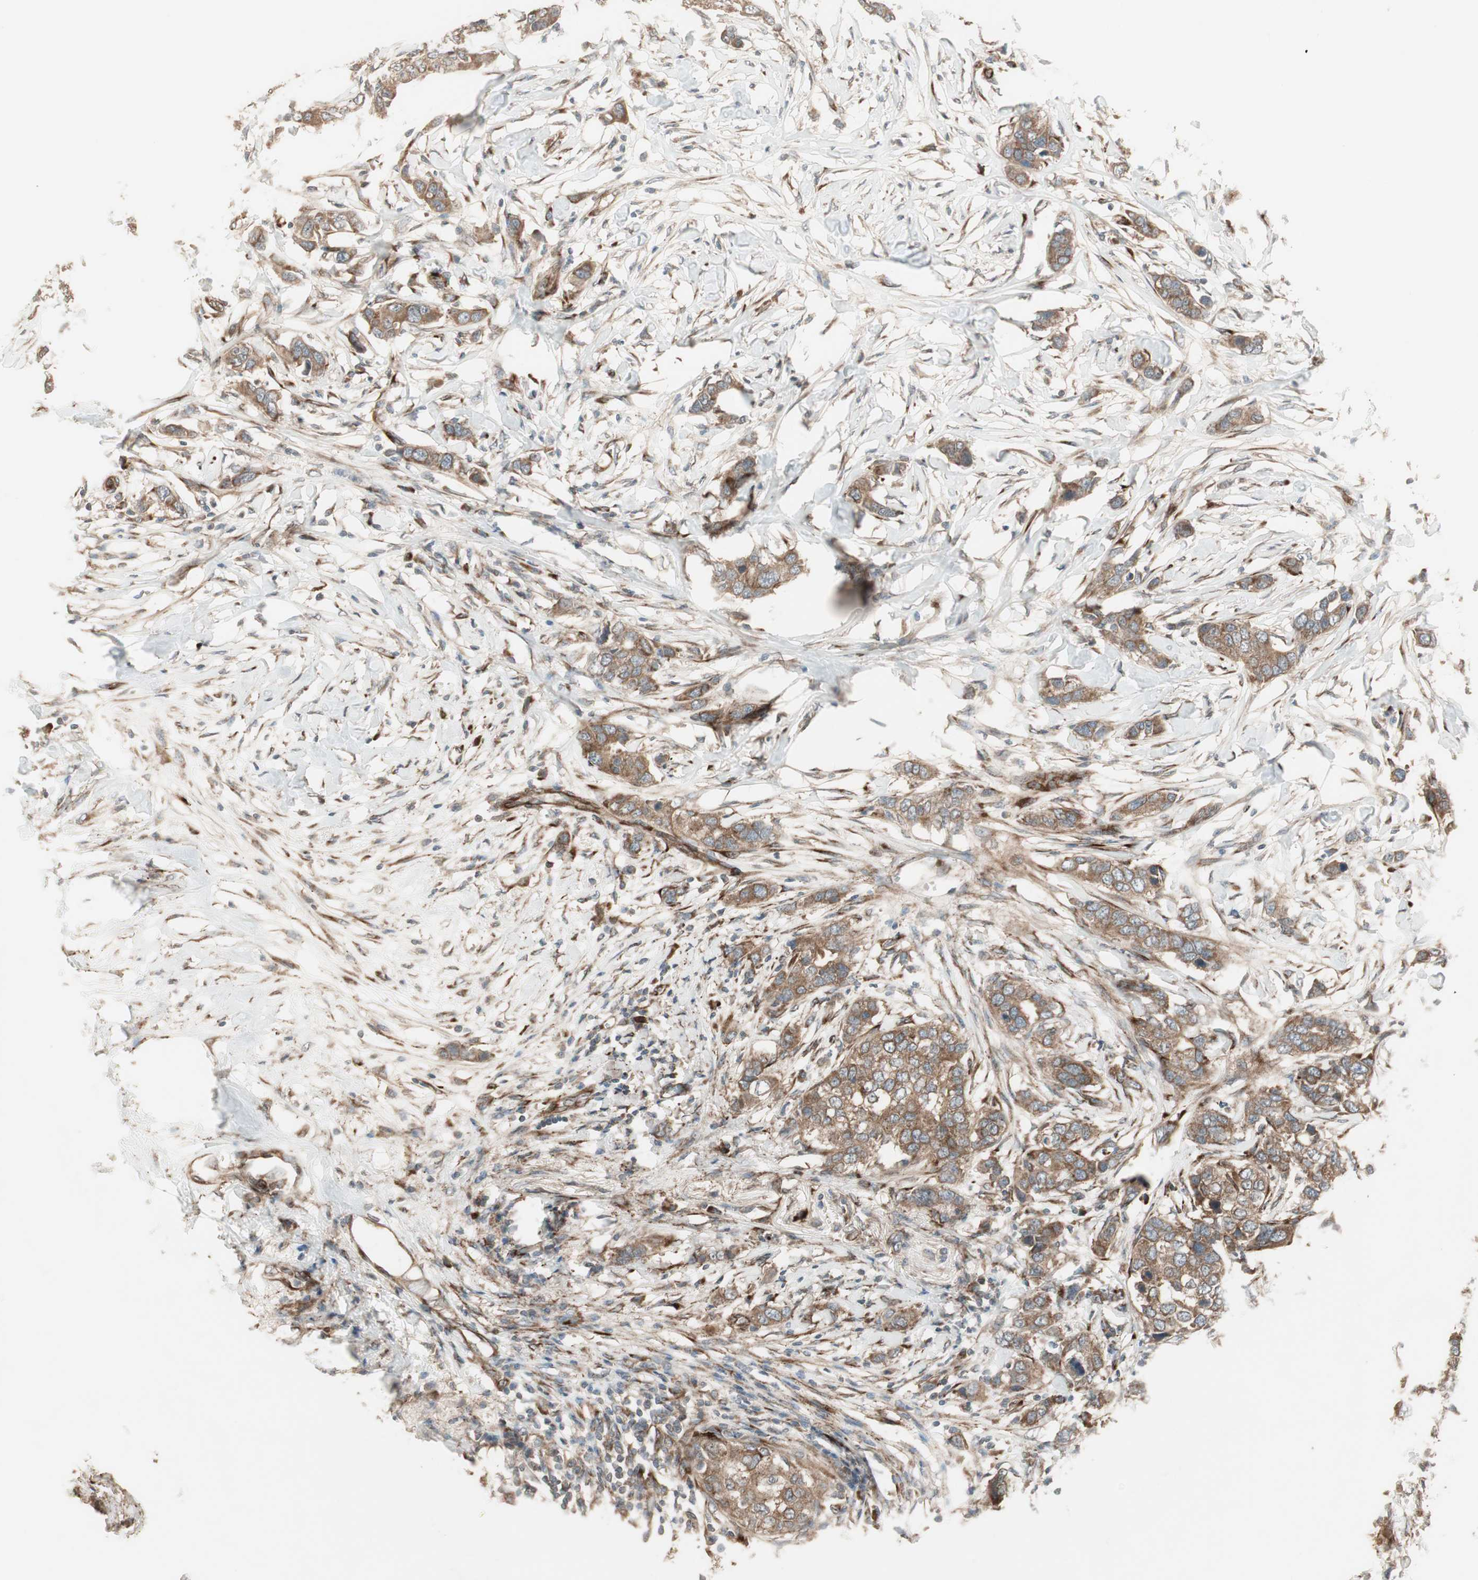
{"staining": {"intensity": "moderate", "quantity": ">75%", "location": "cytoplasmic/membranous"}, "tissue": "breast cancer", "cell_type": "Tumor cells", "image_type": "cancer", "snomed": [{"axis": "morphology", "description": "Duct carcinoma"}, {"axis": "topography", "description": "Breast"}], "caption": "Breast cancer was stained to show a protein in brown. There is medium levels of moderate cytoplasmic/membranous expression in about >75% of tumor cells.", "gene": "PPP2R5E", "patient": {"sex": "female", "age": 50}}